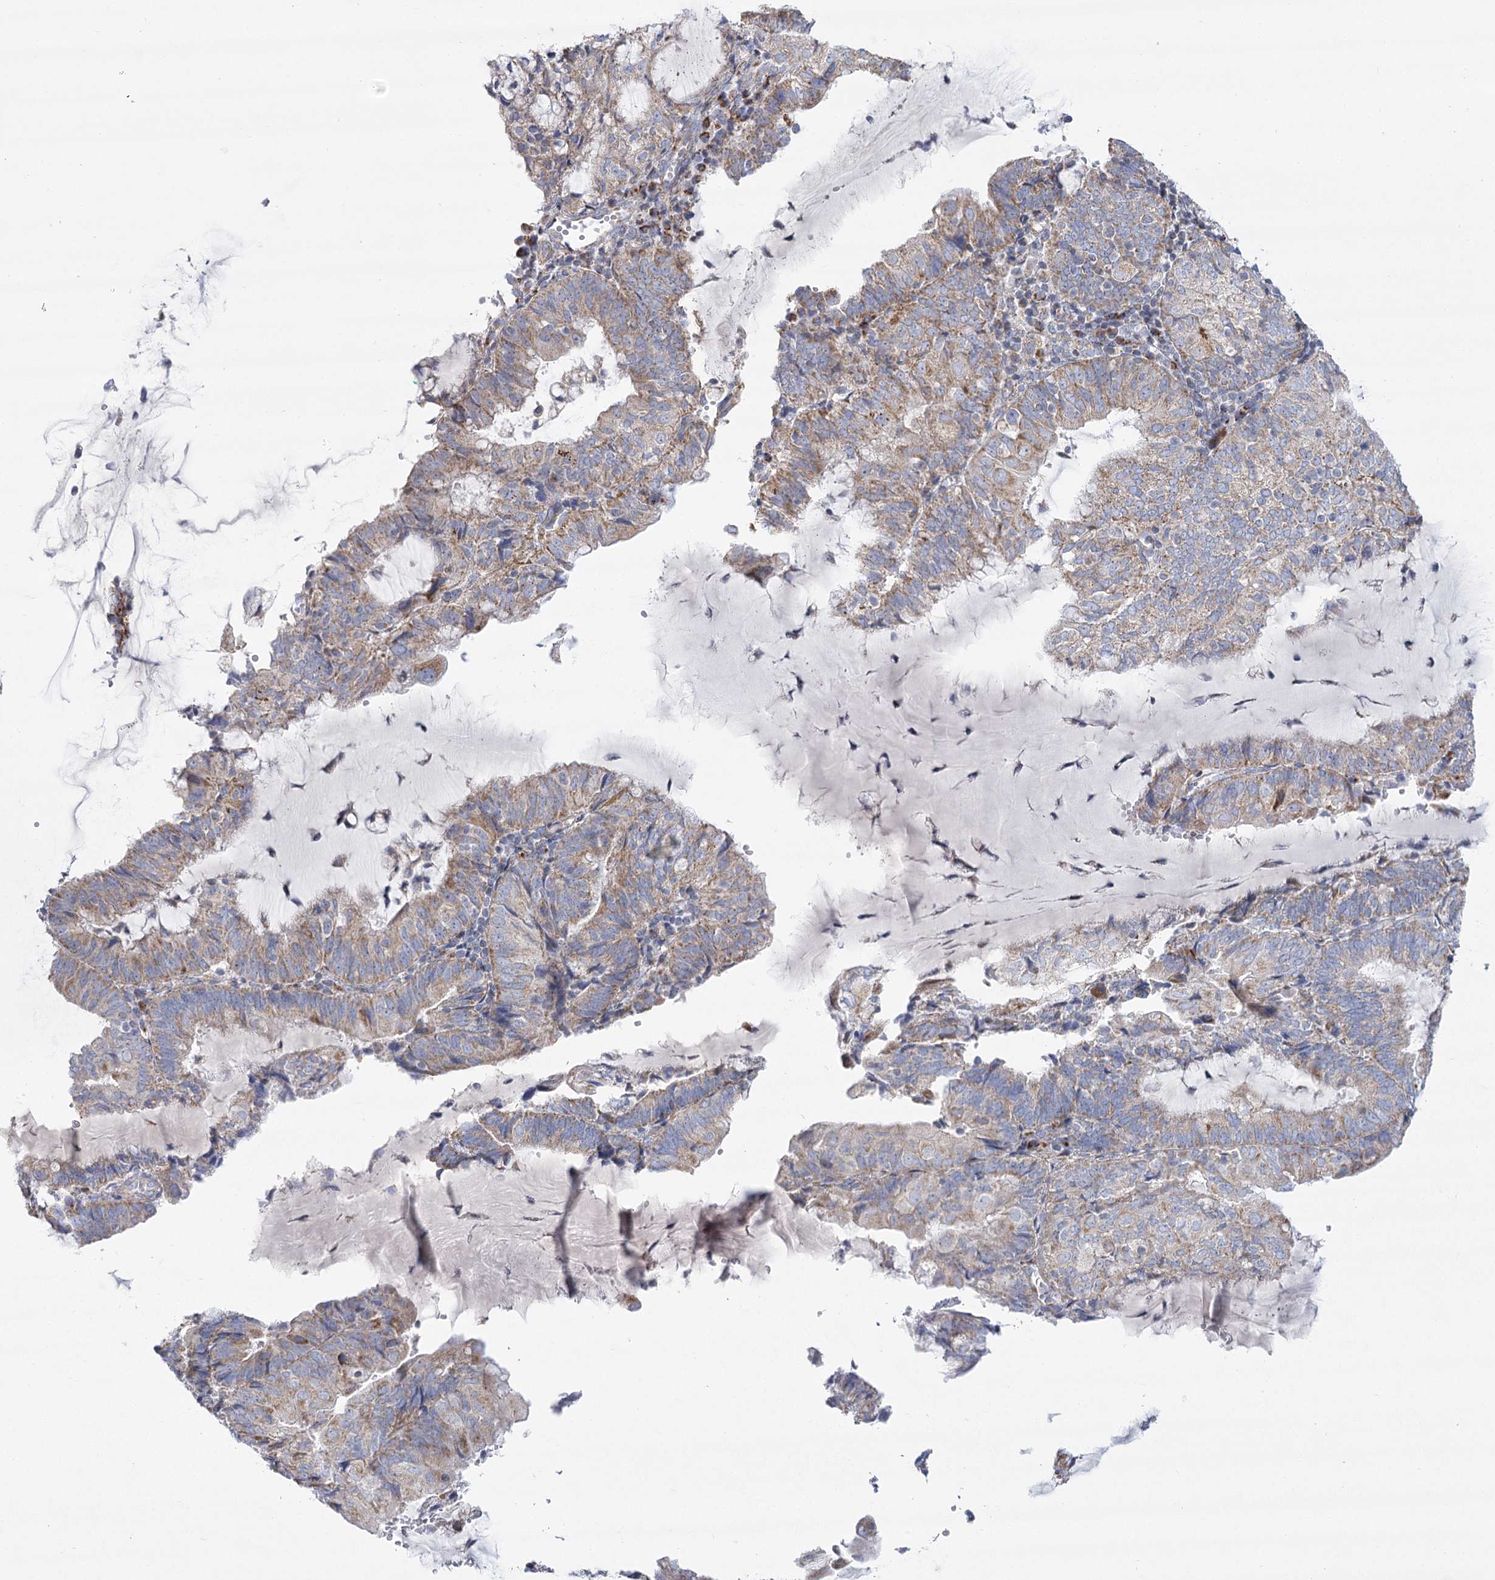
{"staining": {"intensity": "moderate", "quantity": "25%-75%", "location": "cytoplasmic/membranous"}, "tissue": "endometrial cancer", "cell_type": "Tumor cells", "image_type": "cancer", "snomed": [{"axis": "morphology", "description": "Adenocarcinoma, NOS"}, {"axis": "topography", "description": "Endometrium"}], "caption": "High-magnification brightfield microscopy of adenocarcinoma (endometrial) stained with DAB (3,3'-diaminobenzidine) (brown) and counterstained with hematoxylin (blue). tumor cells exhibit moderate cytoplasmic/membranous expression is present in about25%-75% of cells.", "gene": "SNX7", "patient": {"sex": "female", "age": 81}}